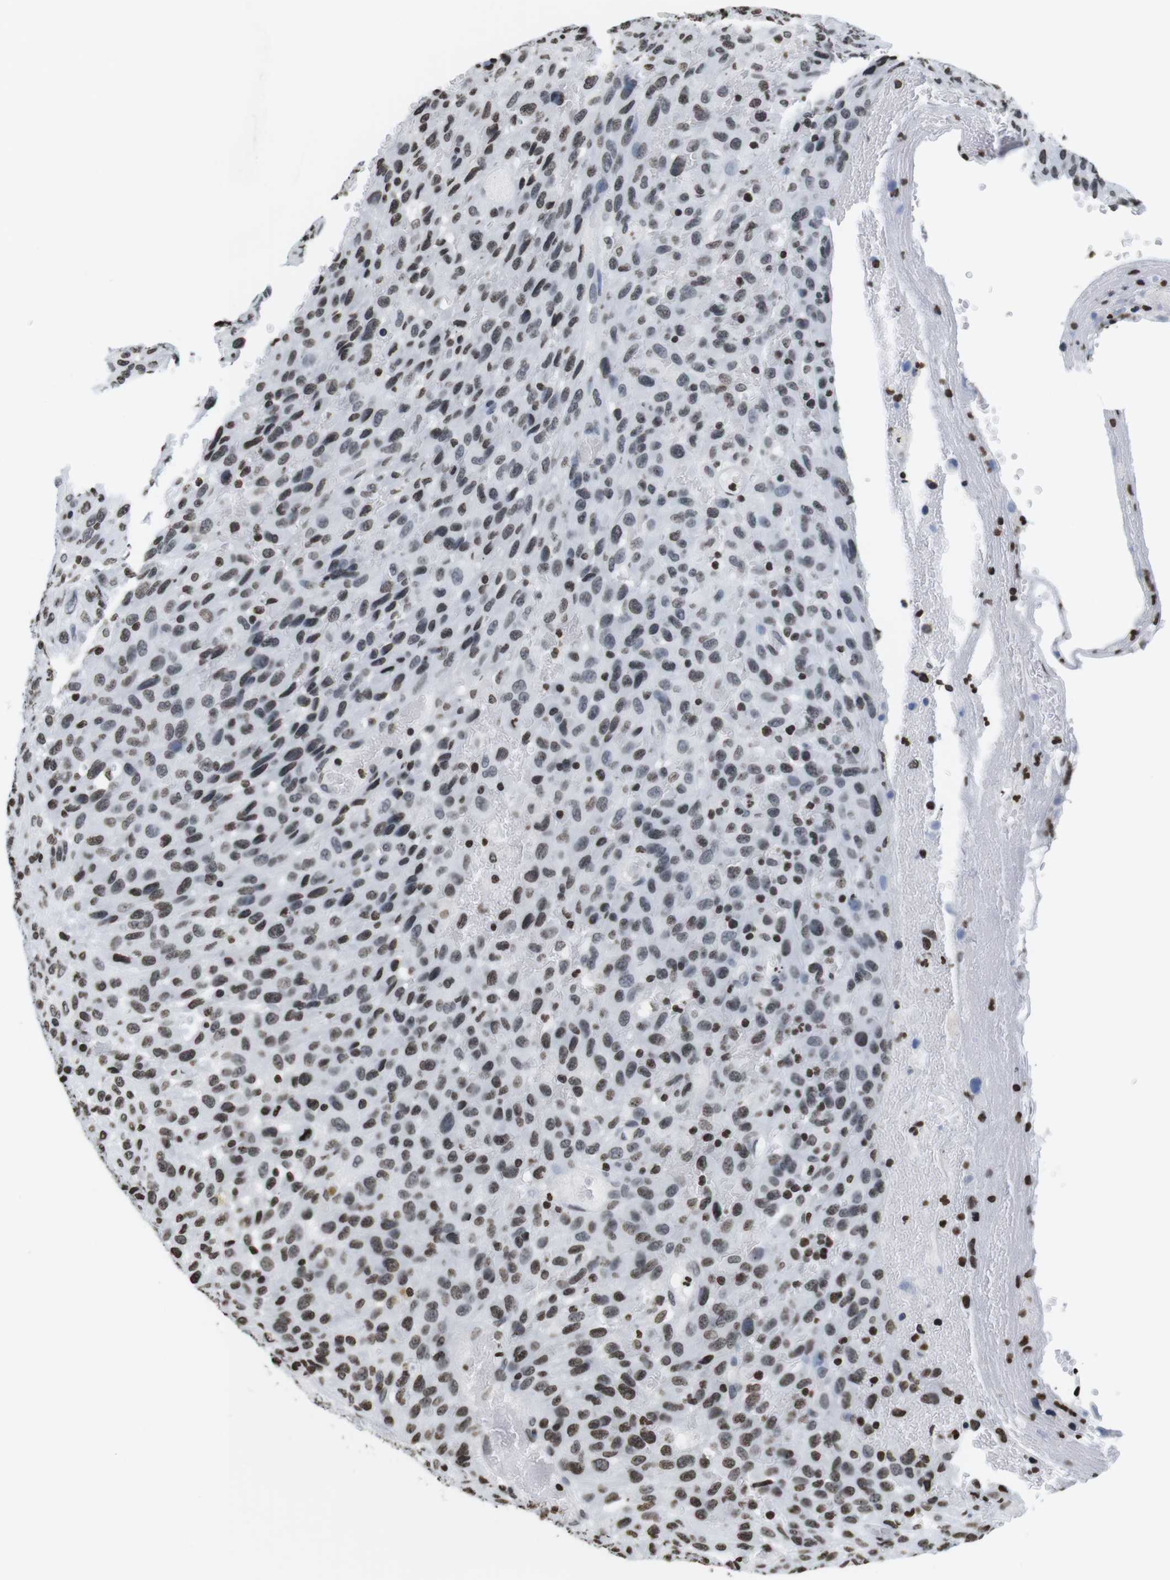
{"staining": {"intensity": "moderate", "quantity": "25%-75%", "location": "nuclear"}, "tissue": "urothelial cancer", "cell_type": "Tumor cells", "image_type": "cancer", "snomed": [{"axis": "morphology", "description": "Urothelial carcinoma, High grade"}, {"axis": "topography", "description": "Urinary bladder"}], "caption": "DAB immunohistochemical staining of human urothelial carcinoma (high-grade) shows moderate nuclear protein positivity in about 25%-75% of tumor cells.", "gene": "BSX", "patient": {"sex": "male", "age": 66}}